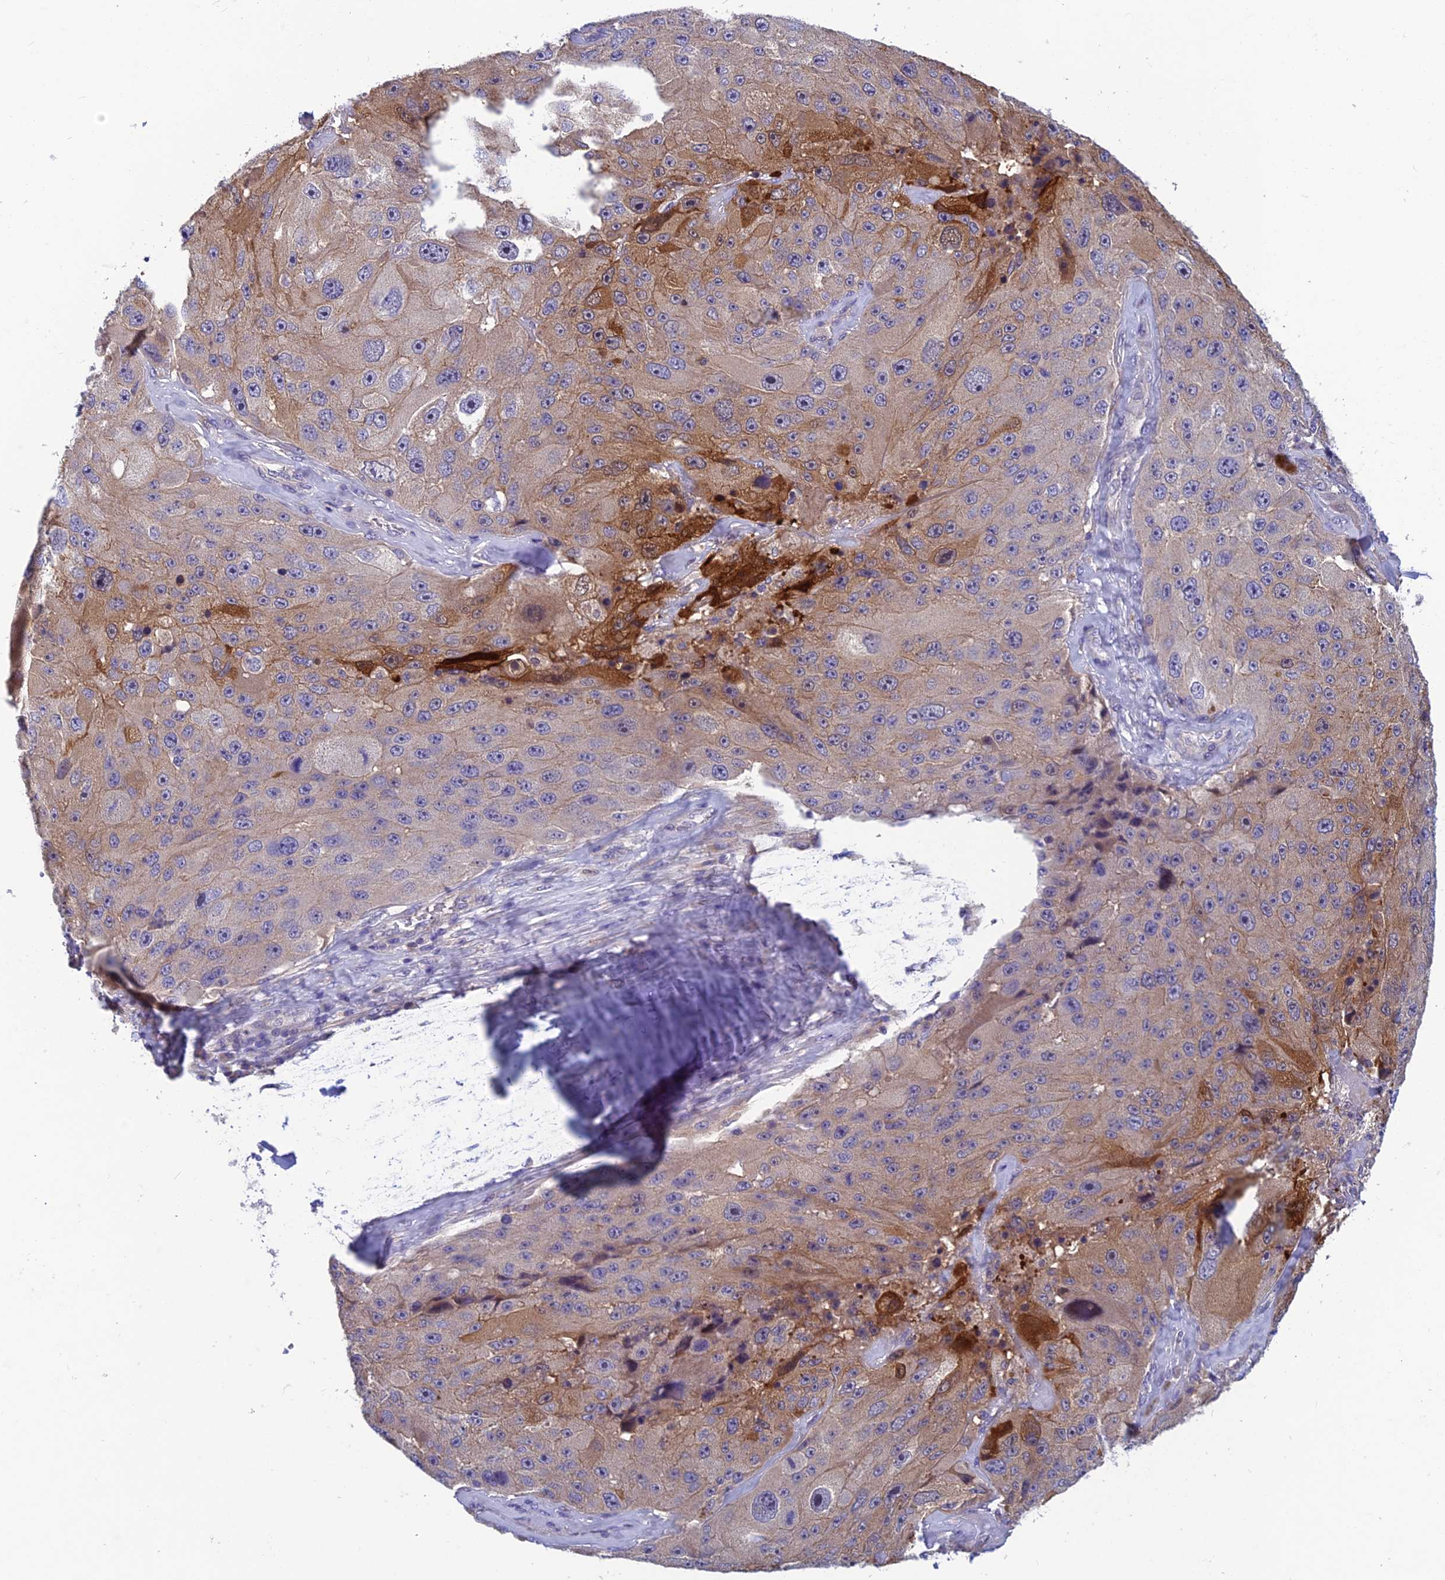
{"staining": {"intensity": "moderate", "quantity": "<25%", "location": "cytoplasmic/membranous"}, "tissue": "melanoma", "cell_type": "Tumor cells", "image_type": "cancer", "snomed": [{"axis": "morphology", "description": "Malignant melanoma, Metastatic site"}, {"axis": "topography", "description": "Lymph node"}], "caption": "Melanoma stained with a protein marker shows moderate staining in tumor cells.", "gene": "HECA", "patient": {"sex": "male", "age": 62}}